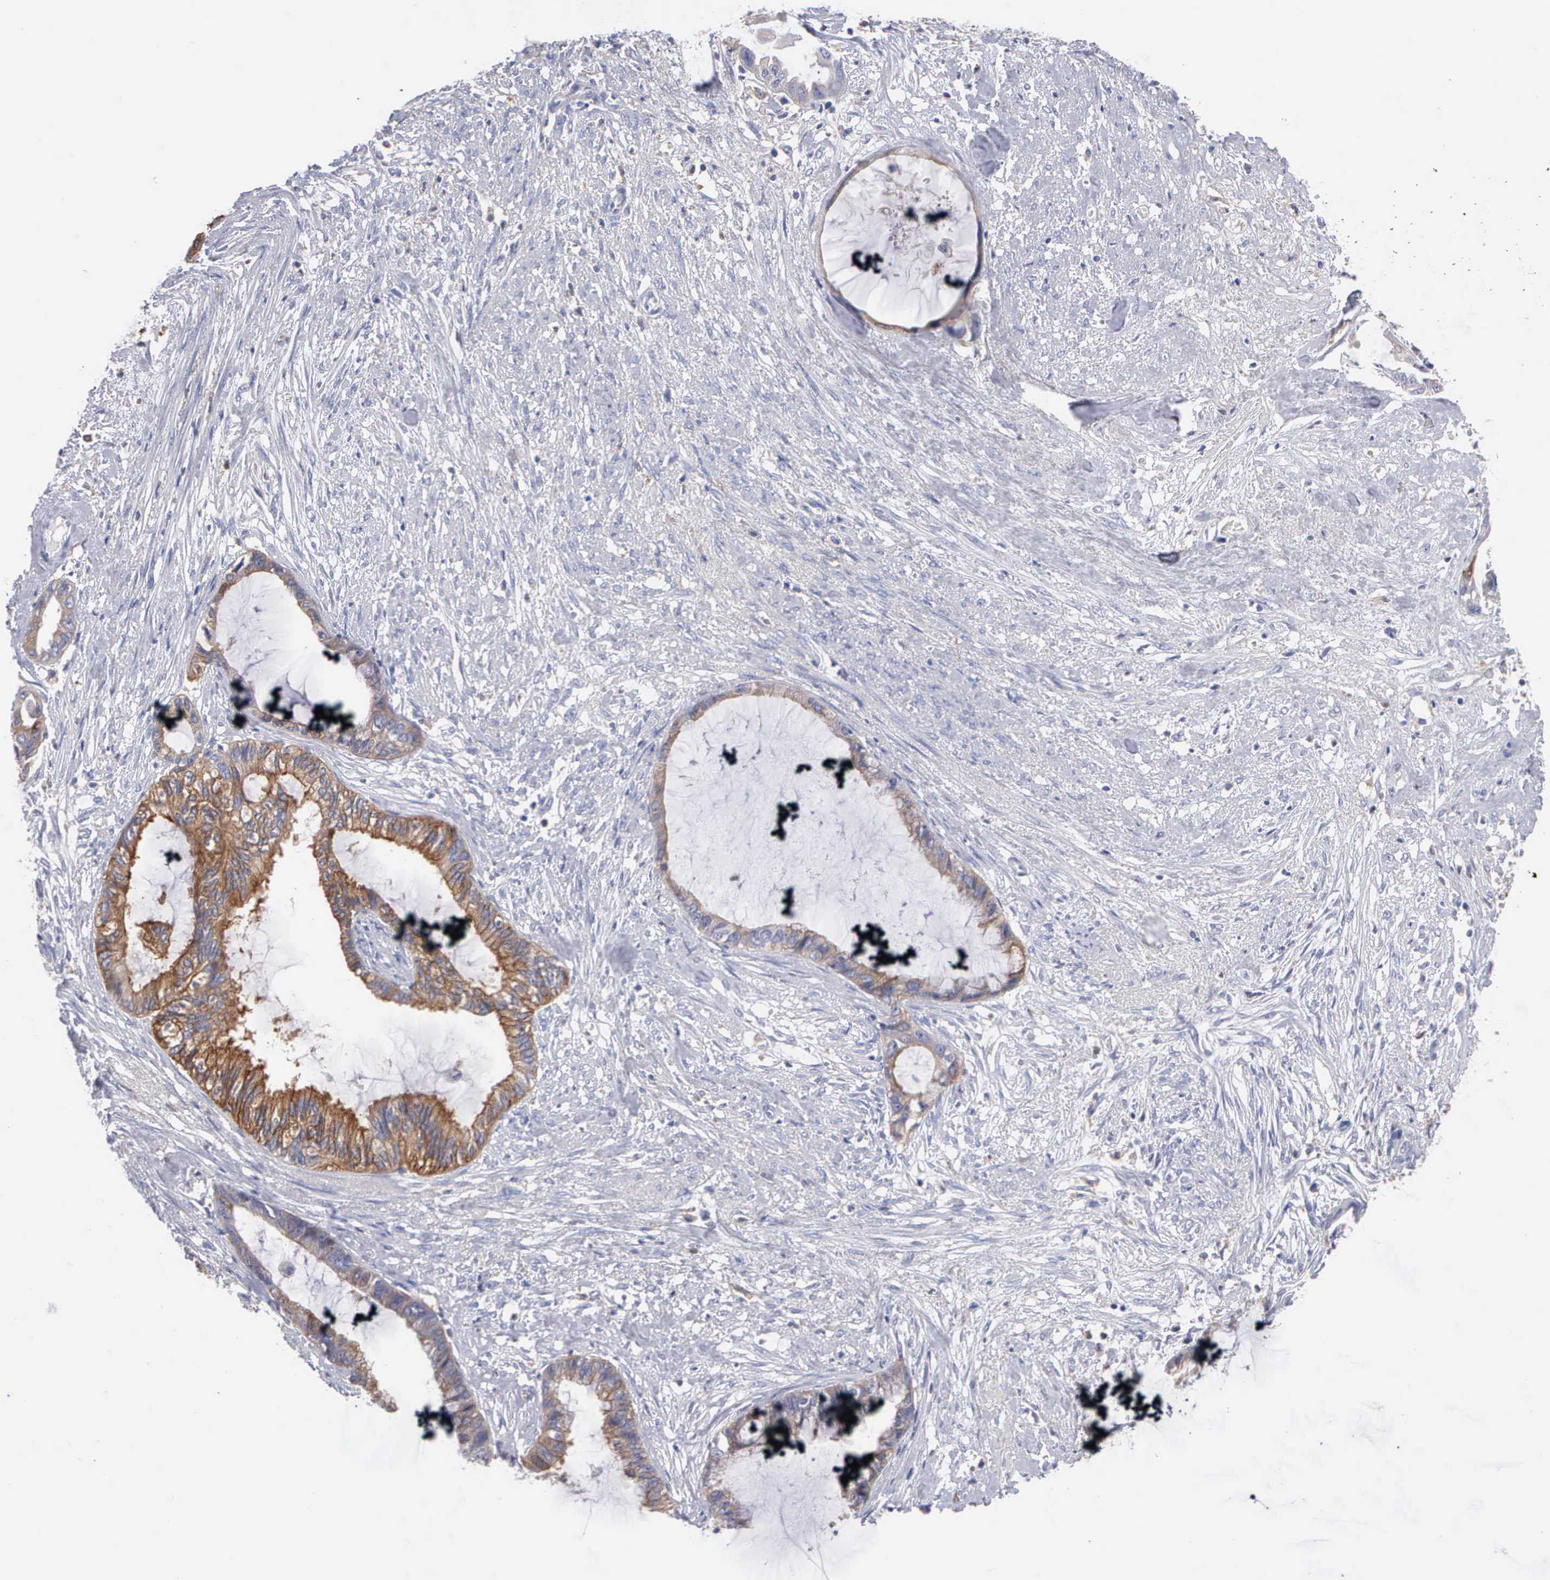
{"staining": {"intensity": "moderate", "quantity": "25%-75%", "location": "cytoplasmic/membranous"}, "tissue": "endometrial cancer", "cell_type": "Tumor cells", "image_type": "cancer", "snomed": [{"axis": "morphology", "description": "Adenocarcinoma, NOS"}, {"axis": "topography", "description": "Endometrium"}], "caption": "Protein staining shows moderate cytoplasmic/membranous positivity in approximately 25%-75% of tumor cells in endometrial cancer. (Brightfield microscopy of DAB IHC at high magnification).", "gene": "PTGS2", "patient": {"sex": "female", "age": 86}}